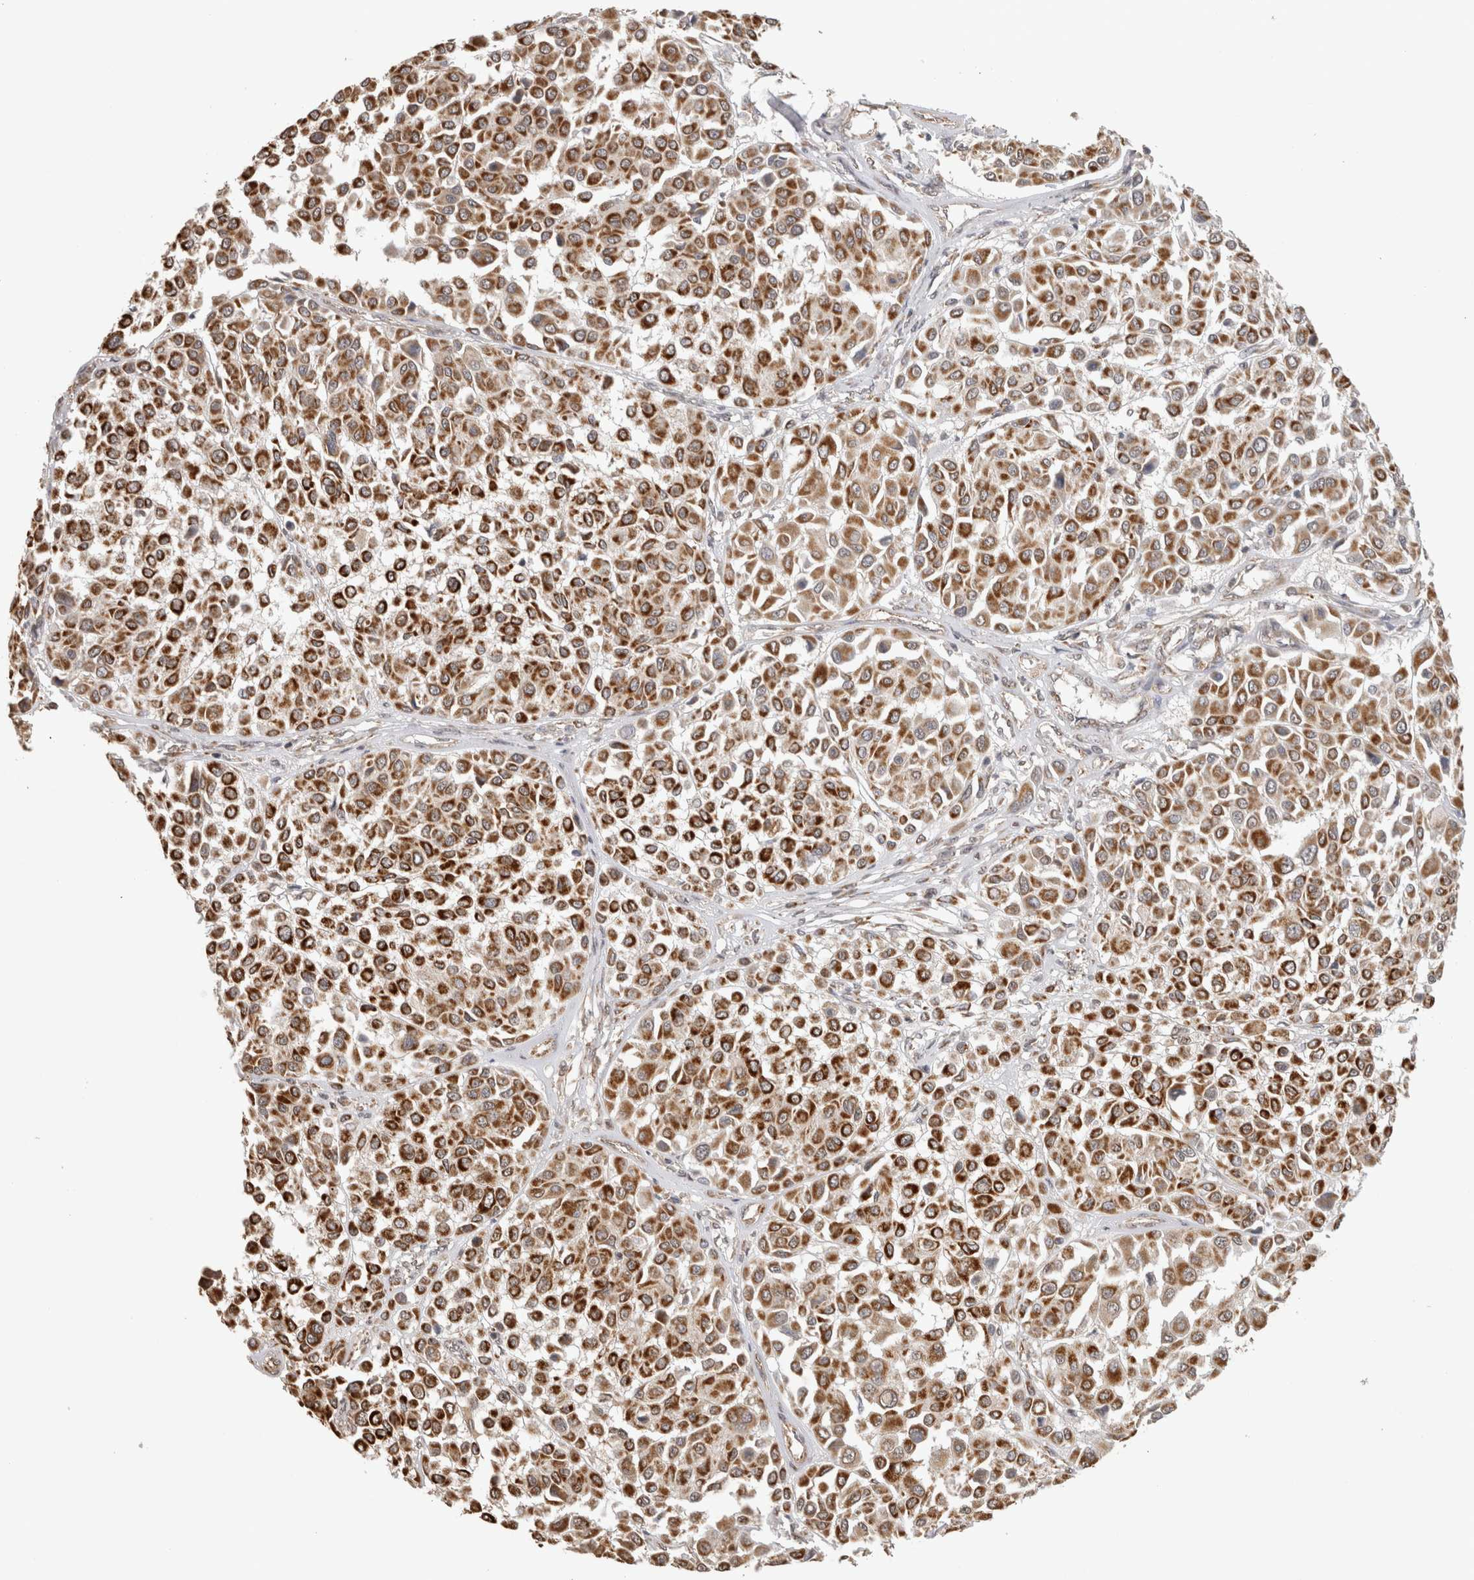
{"staining": {"intensity": "strong", "quantity": ">75%", "location": "cytoplasmic/membranous"}, "tissue": "melanoma", "cell_type": "Tumor cells", "image_type": "cancer", "snomed": [{"axis": "morphology", "description": "Malignant melanoma, Metastatic site"}, {"axis": "topography", "description": "Soft tissue"}], "caption": "Tumor cells display high levels of strong cytoplasmic/membranous positivity in approximately >75% of cells in malignant melanoma (metastatic site).", "gene": "BNIP3L", "patient": {"sex": "male", "age": 41}}